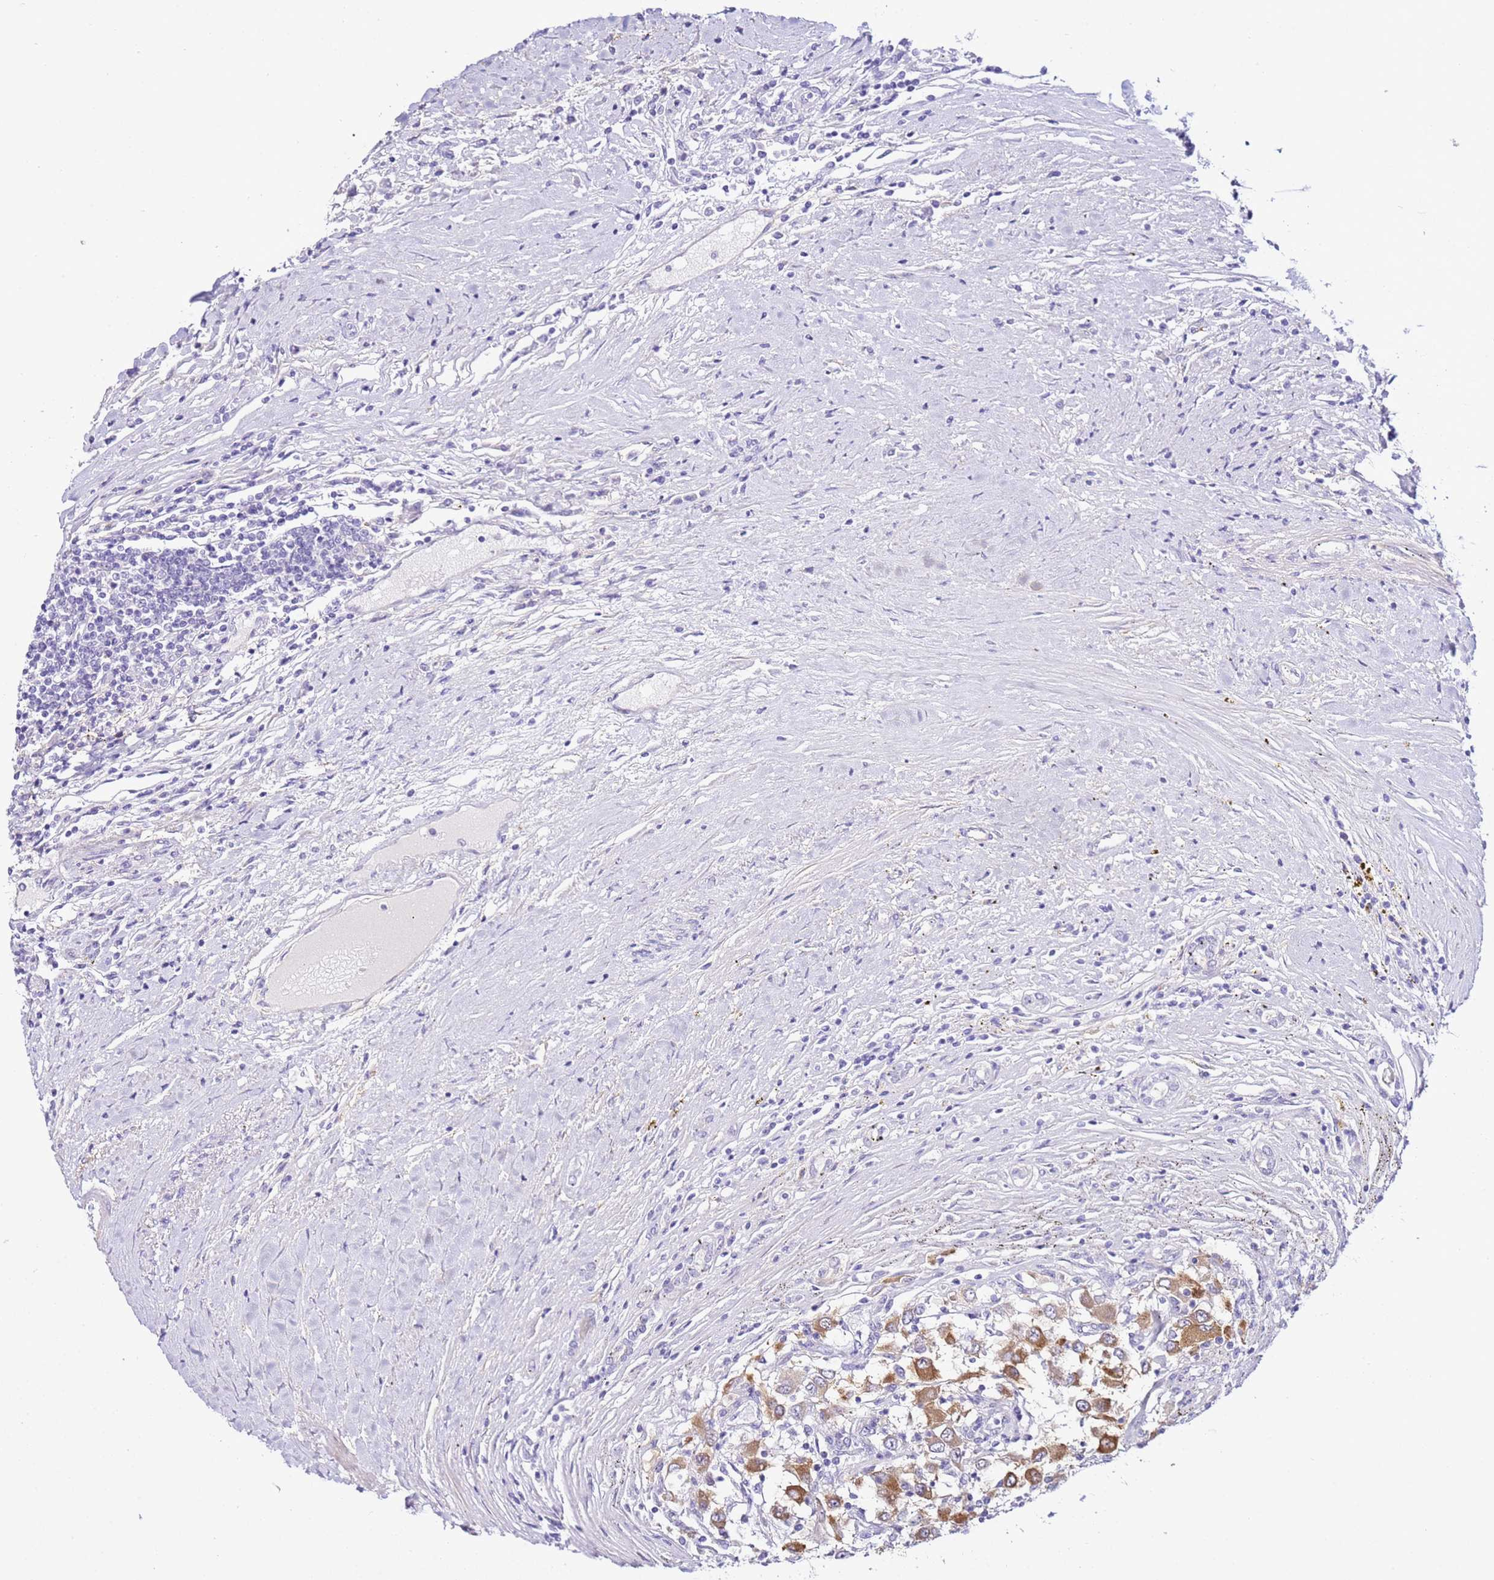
{"staining": {"intensity": "moderate", "quantity": ">75%", "location": "cytoplasmic/membranous"}, "tissue": "renal cancer", "cell_type": "Tumor cells", "image_type": "cancer", "snomed": [{"axis": "morphology", "description": "Adenocarcinoma, NOS"}, {"axis": "topography", "description": "Kidney"}], "caption": "Renal cancer (adenocarcinoma) stained with a brown dye exhibits moderate cytoplasmic/membranous positive staining in approximately >75% of tumor cells.", "gene": "HGD", "patient": {"sex": "female", "age": 67}}